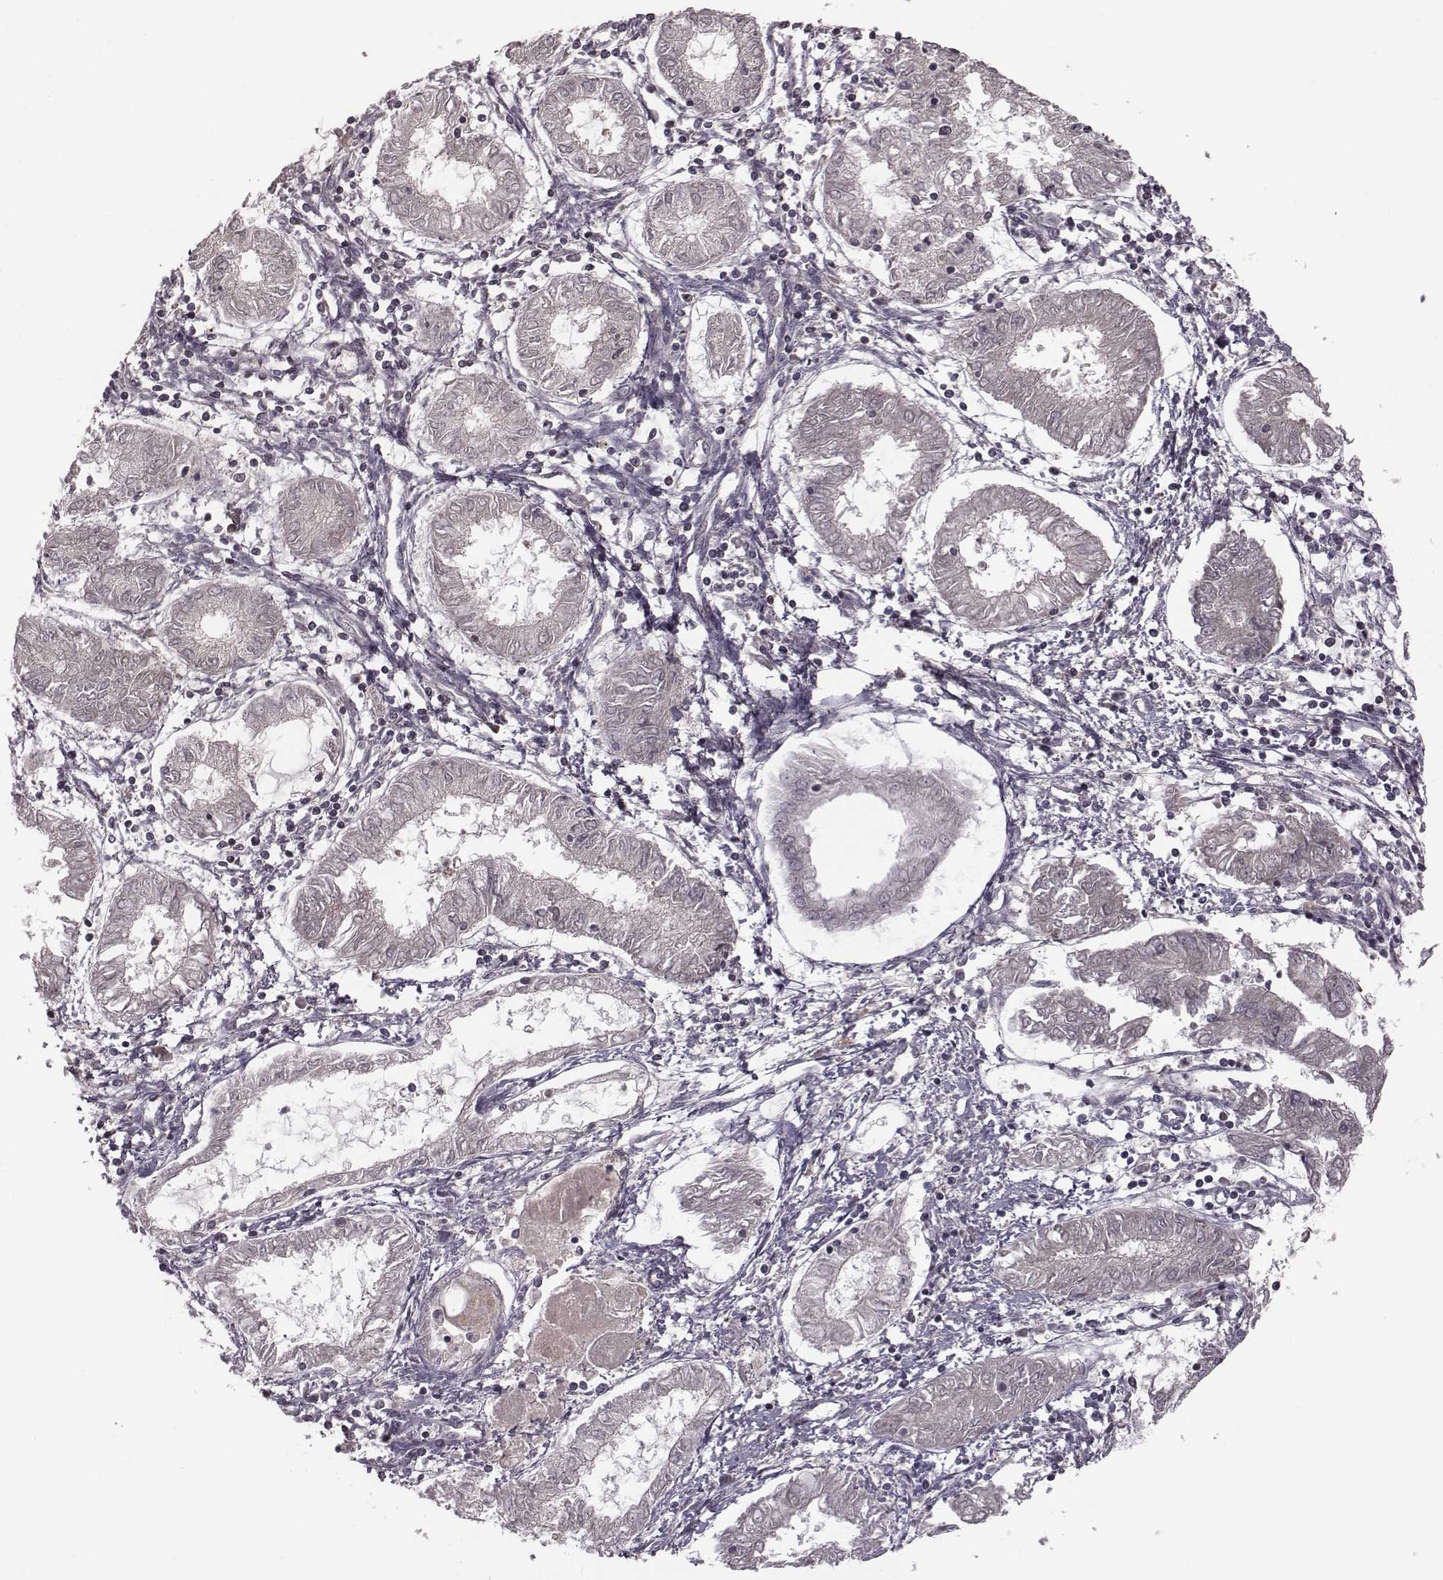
{"staining": {"intensity": "negative", "quantity": "none", "location": "none"}, "tissue": "endometrial cancer", "cell_type": "Tumor cells", "image_type": "cancer", "snomed": [{"axis": "morphology", "description": "Adenocarcinoma, NOS"}, {"axis": "topography", "description": "Endometrium"}], "caption": "DAB immunohistochemical staining of human endometrial cancer (adenocarcinoma) exhibits no significant staining in tumor cells.", "gene": "RPL3", "patient": {"sex": "female", "age": 68}}